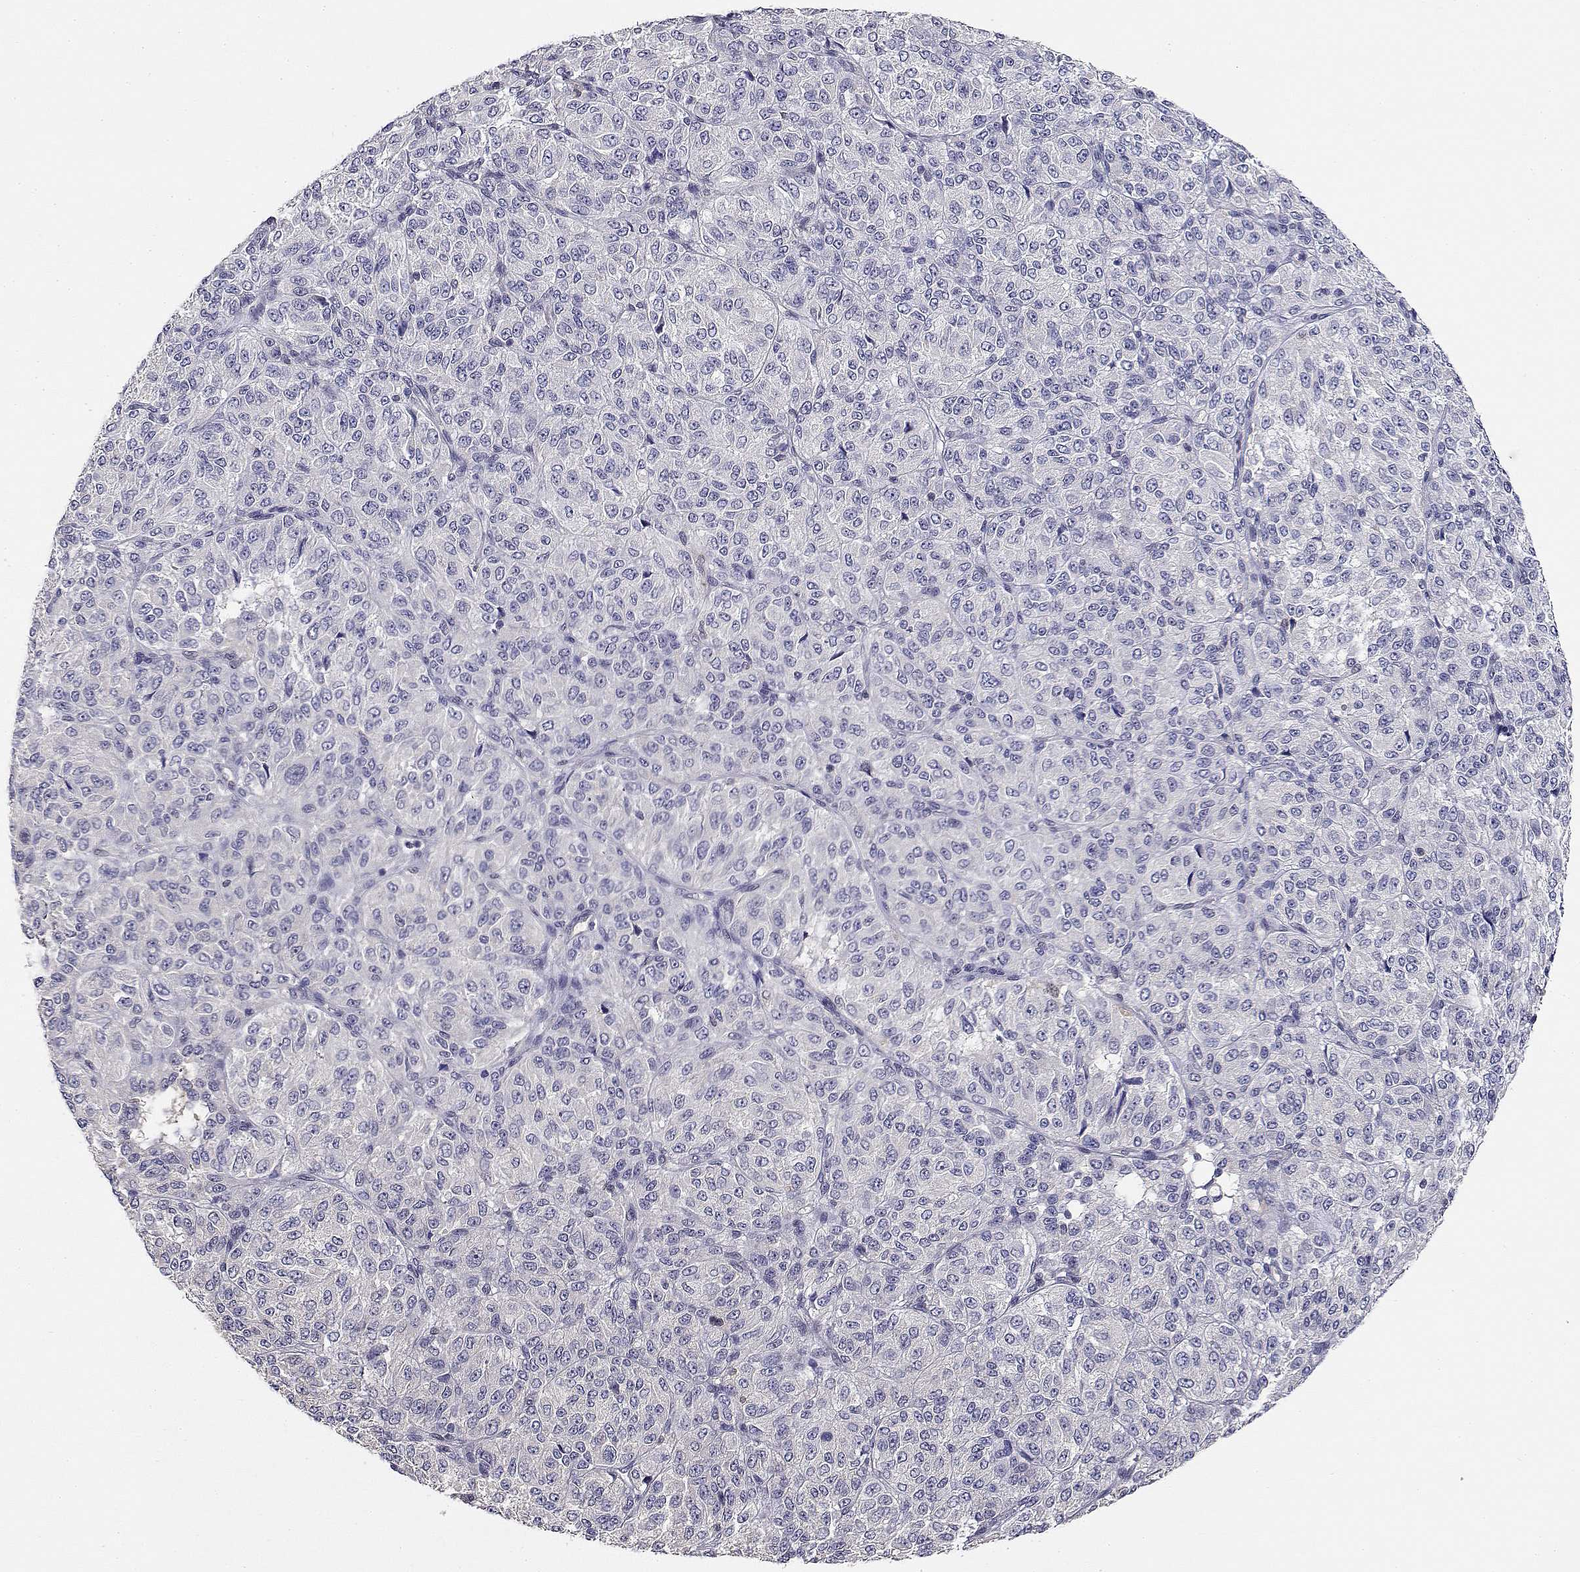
{"staining": {"intensity": "negative", "quantity": "none", "location": "none"}, "tissue": "melanoma", "cell_type": "Tumor cells", "image_type": "cancer", "snomed": [{"axis": "morphology", "description": "Malignant melanoma, Metastatic site"}, {"axis": "topography", "description": "Brain"}], "caption": "This is an immunohistochemistry (IHC) histopathology image of melanoma. There is no staining in tumor cells.", "gene": "ADA", "patient": {"sex": "female", "age": 56}}